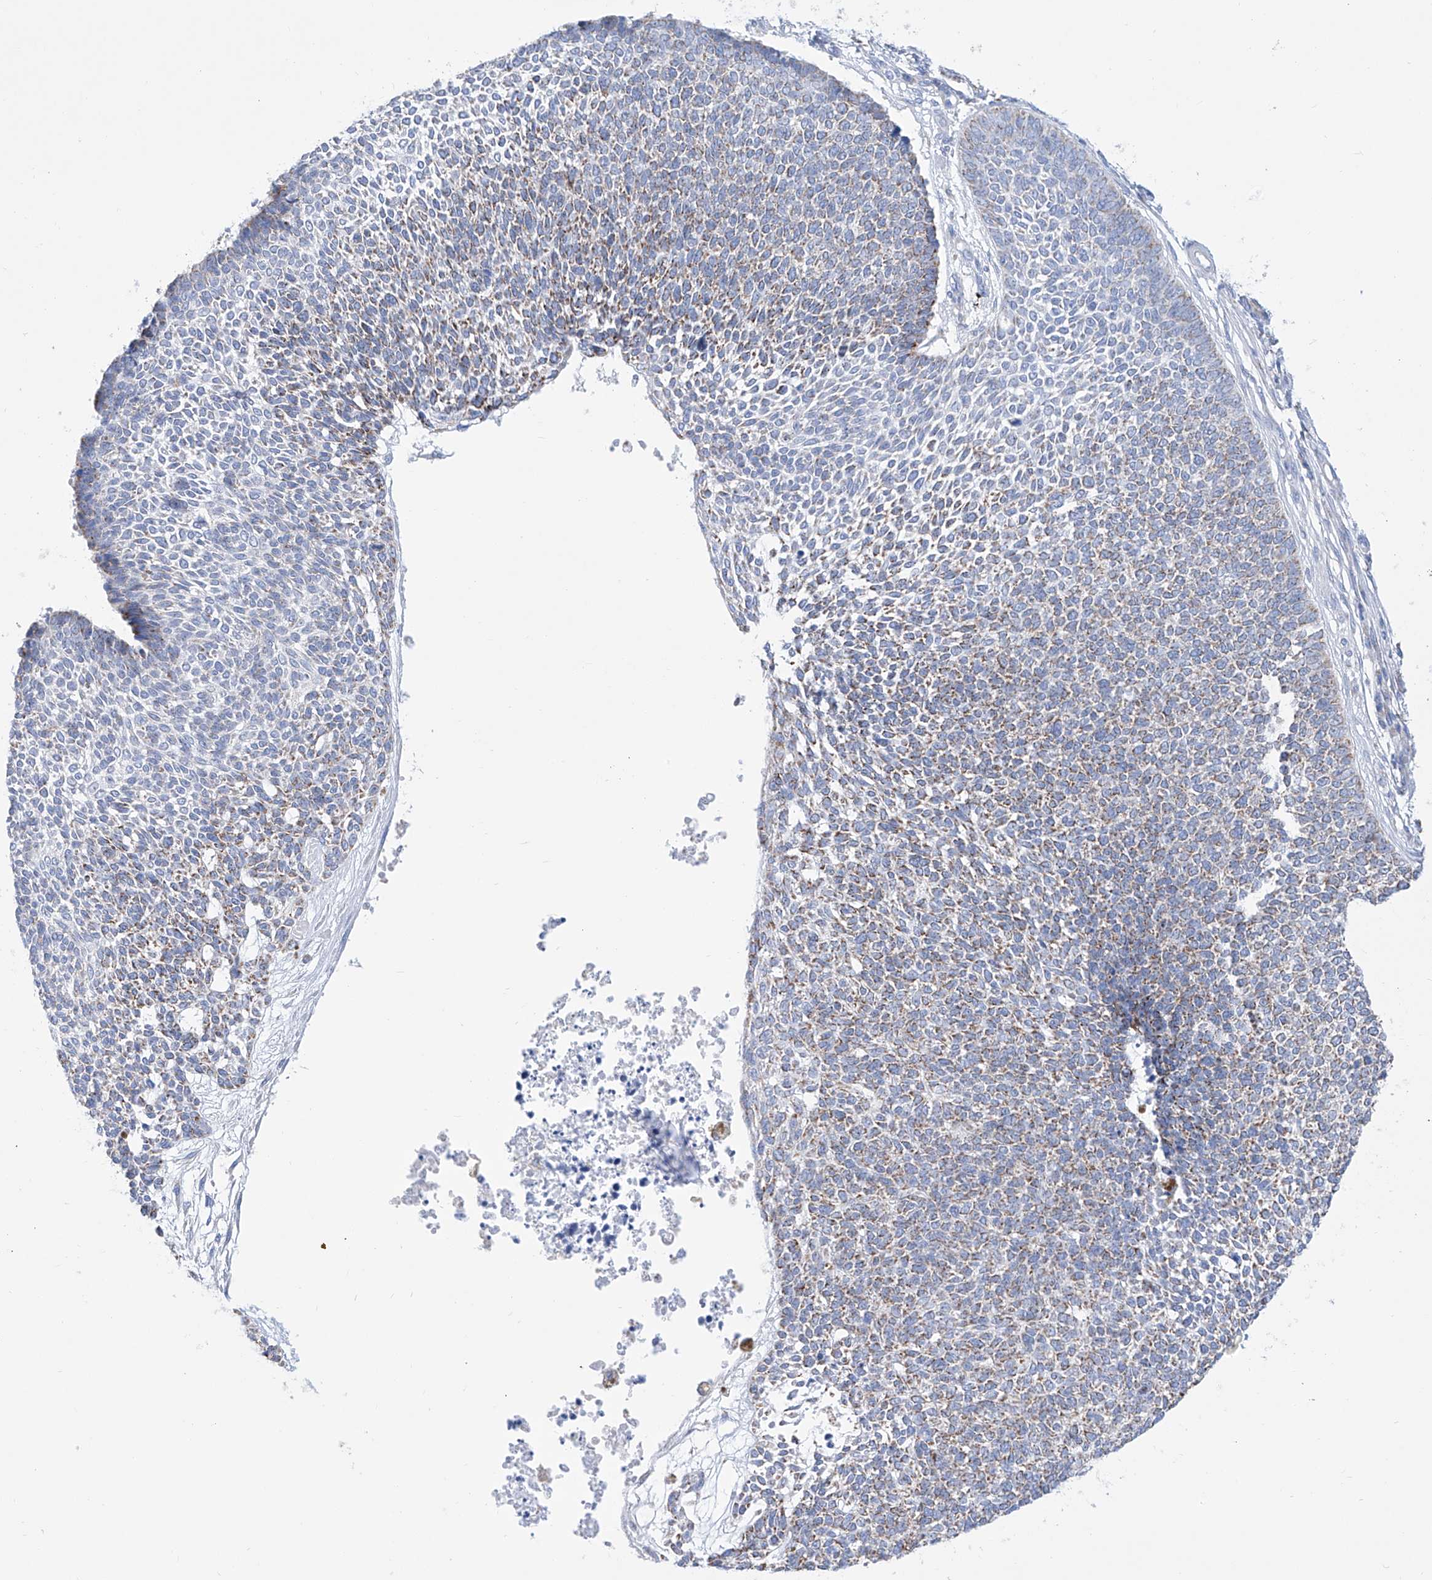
{"staining": {"intensity": "moderate", "quantity": "25%-75%", "location": "cytoplasmic/membranous"}, "tissue": "skin cancer", "cell_type": "Tumor cells", "image_type": "cancer", "snomed": [{"axis": "morphology", "description": "Basal cell carcinoma"}, {"axis": "topography", "description": "Skin"}], "caption": "IHC (DAB) staining of human skin cancer (basal cell carcinoma) displays moderate cytoplasmic/membranous protein positivity in approximately 25%-75% of tumor cells.", "gene": "ALDH6A1", "patient": {"sex": "female", "age": 84}}